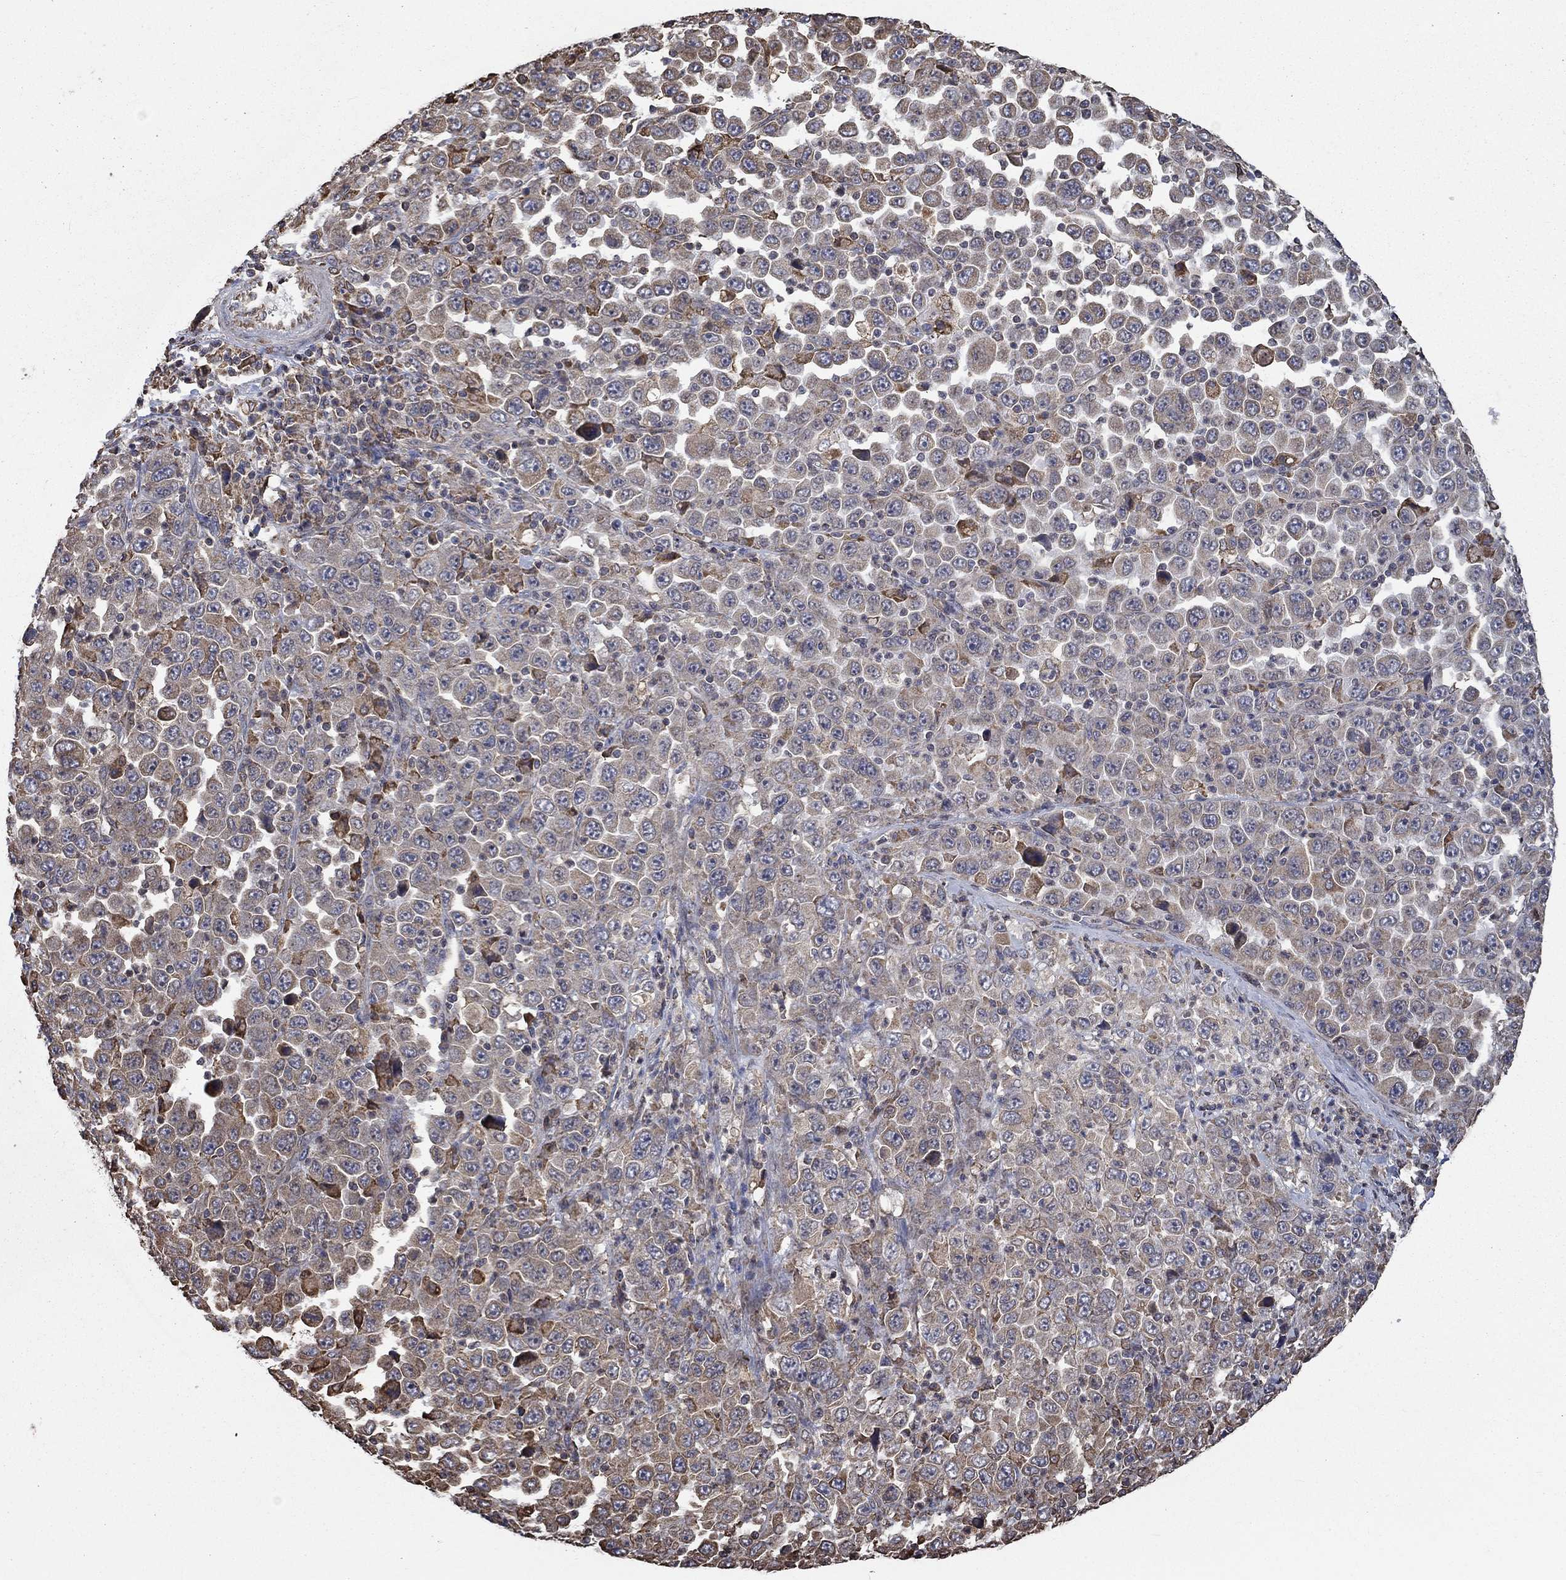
{"staining": {"intensity": "negative", "quantity": "none", "location": "none"}, "tissue": "stomach cancer", "cell_type": "Tumor cells", "image_type": "cancer", "snomed": [{"axis": "morphology", "description": "Normal tissue, NOS"}, {"axis": "morphology", "description": "Adenocarcinoma, NOS"}, {"axis": "topography", "description": "Stomach, upper"}, {"axis": "topography", "description": "Stomach"}], "caption": "Image shows no significant protein positivity in tumor cells of stomach adenocarcinoma.", "gene": "ESRRA", "patient": {"sex": "male", "age": 59}}